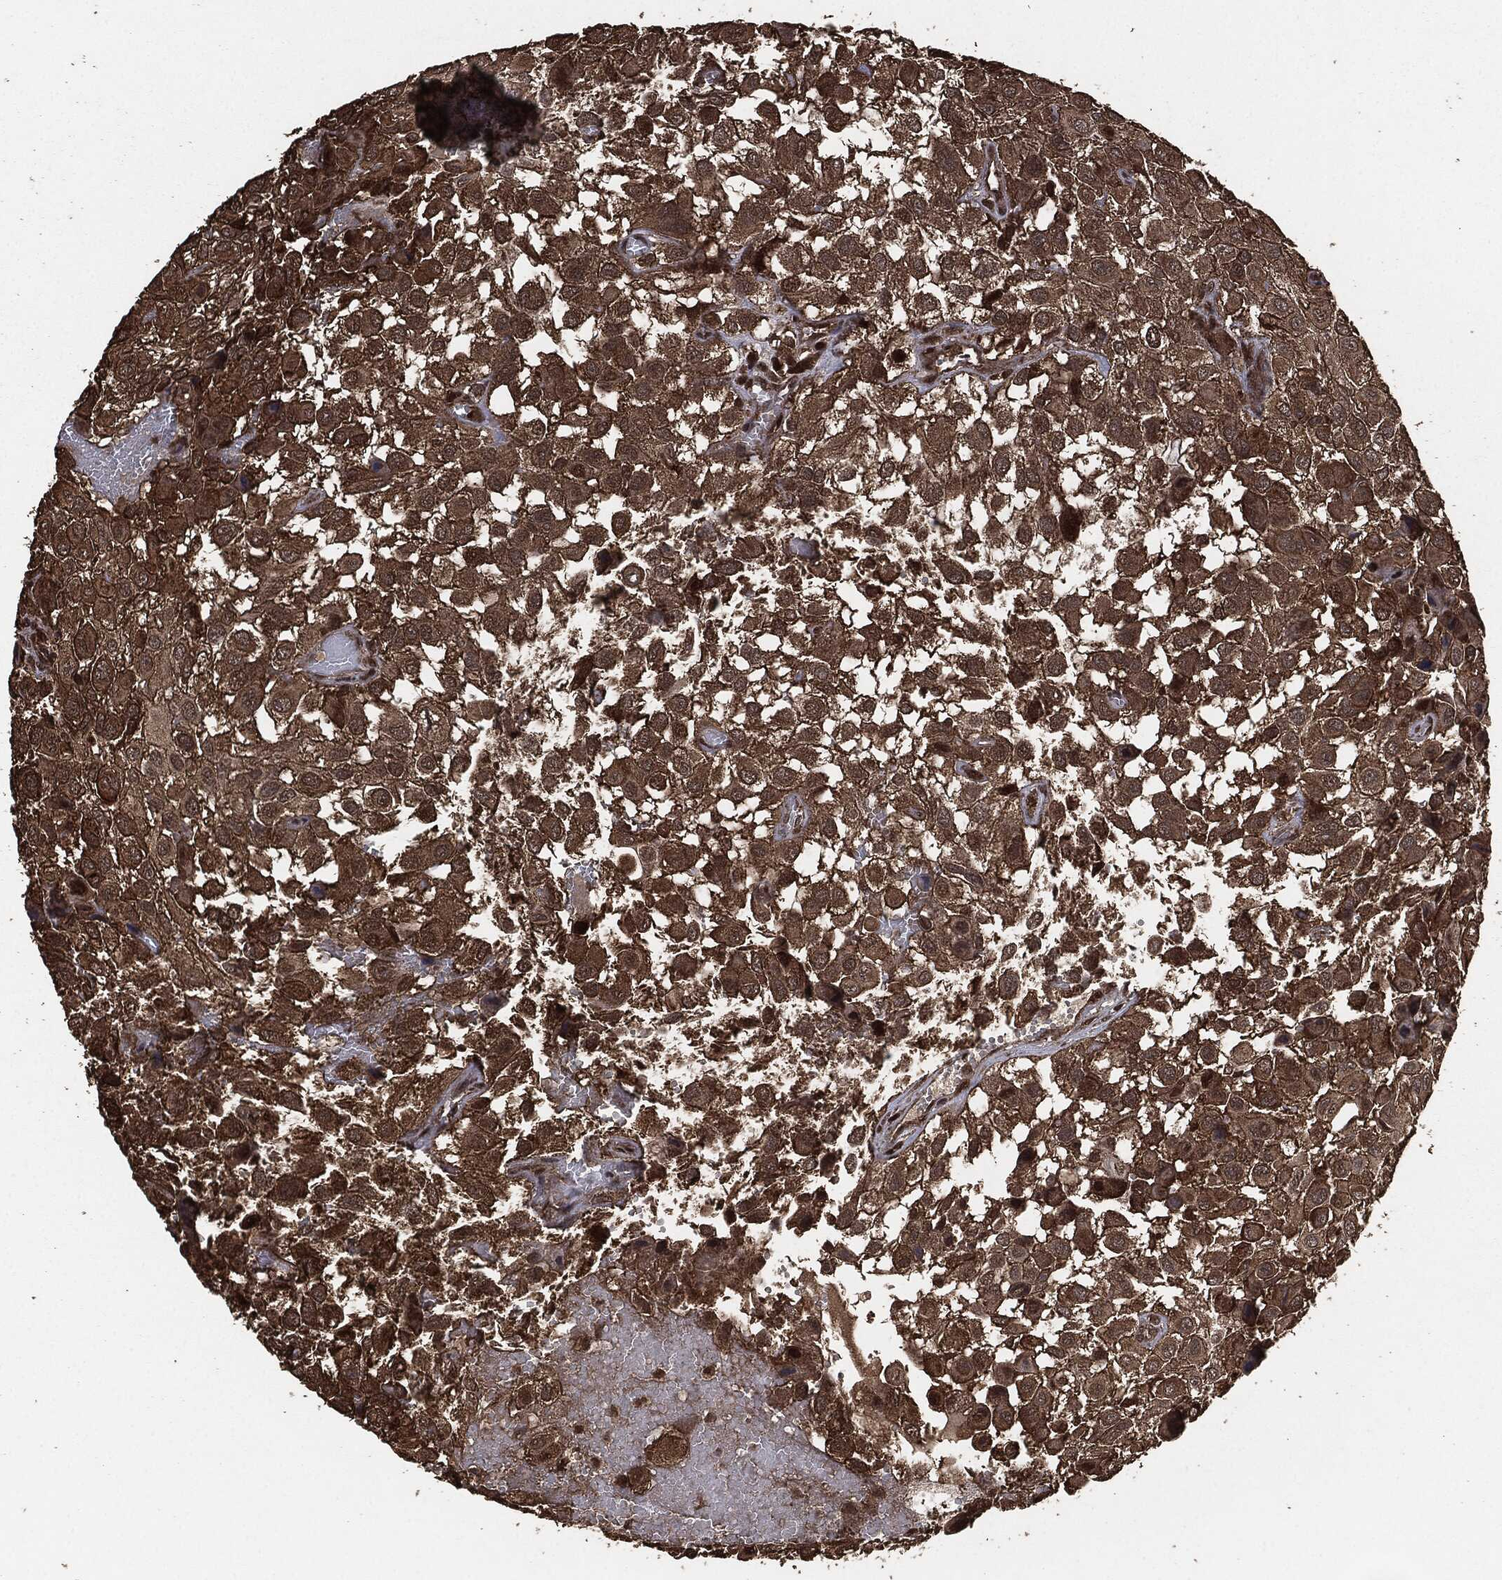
{"staining": {"intensity": "strong", "quantity": "25%-75%", "location": "cytoplasmic/membranous"}, "tissue": "urothelial cancer", "cell_type": "Tumor cells", "image_type": "cancer", "snomed": [{"axis": "morphology", "description": "Urothelial carcinoma, High grade"}, {"axis": "topography", "description": "Urinary bladder"}], "caption": "Immunohistochemistry (IHC) image of neoplastic tissue: human urothelial cancer stained using immunohistochemistry exhibits high levels of strong protein expression localized specifically in the cytoplasmic/membranous of tumor cells, appearing as a cytoplasmic/membranous brown color.", "gene": "EGFR", "patient": {"sex": "male", "age": 56}}